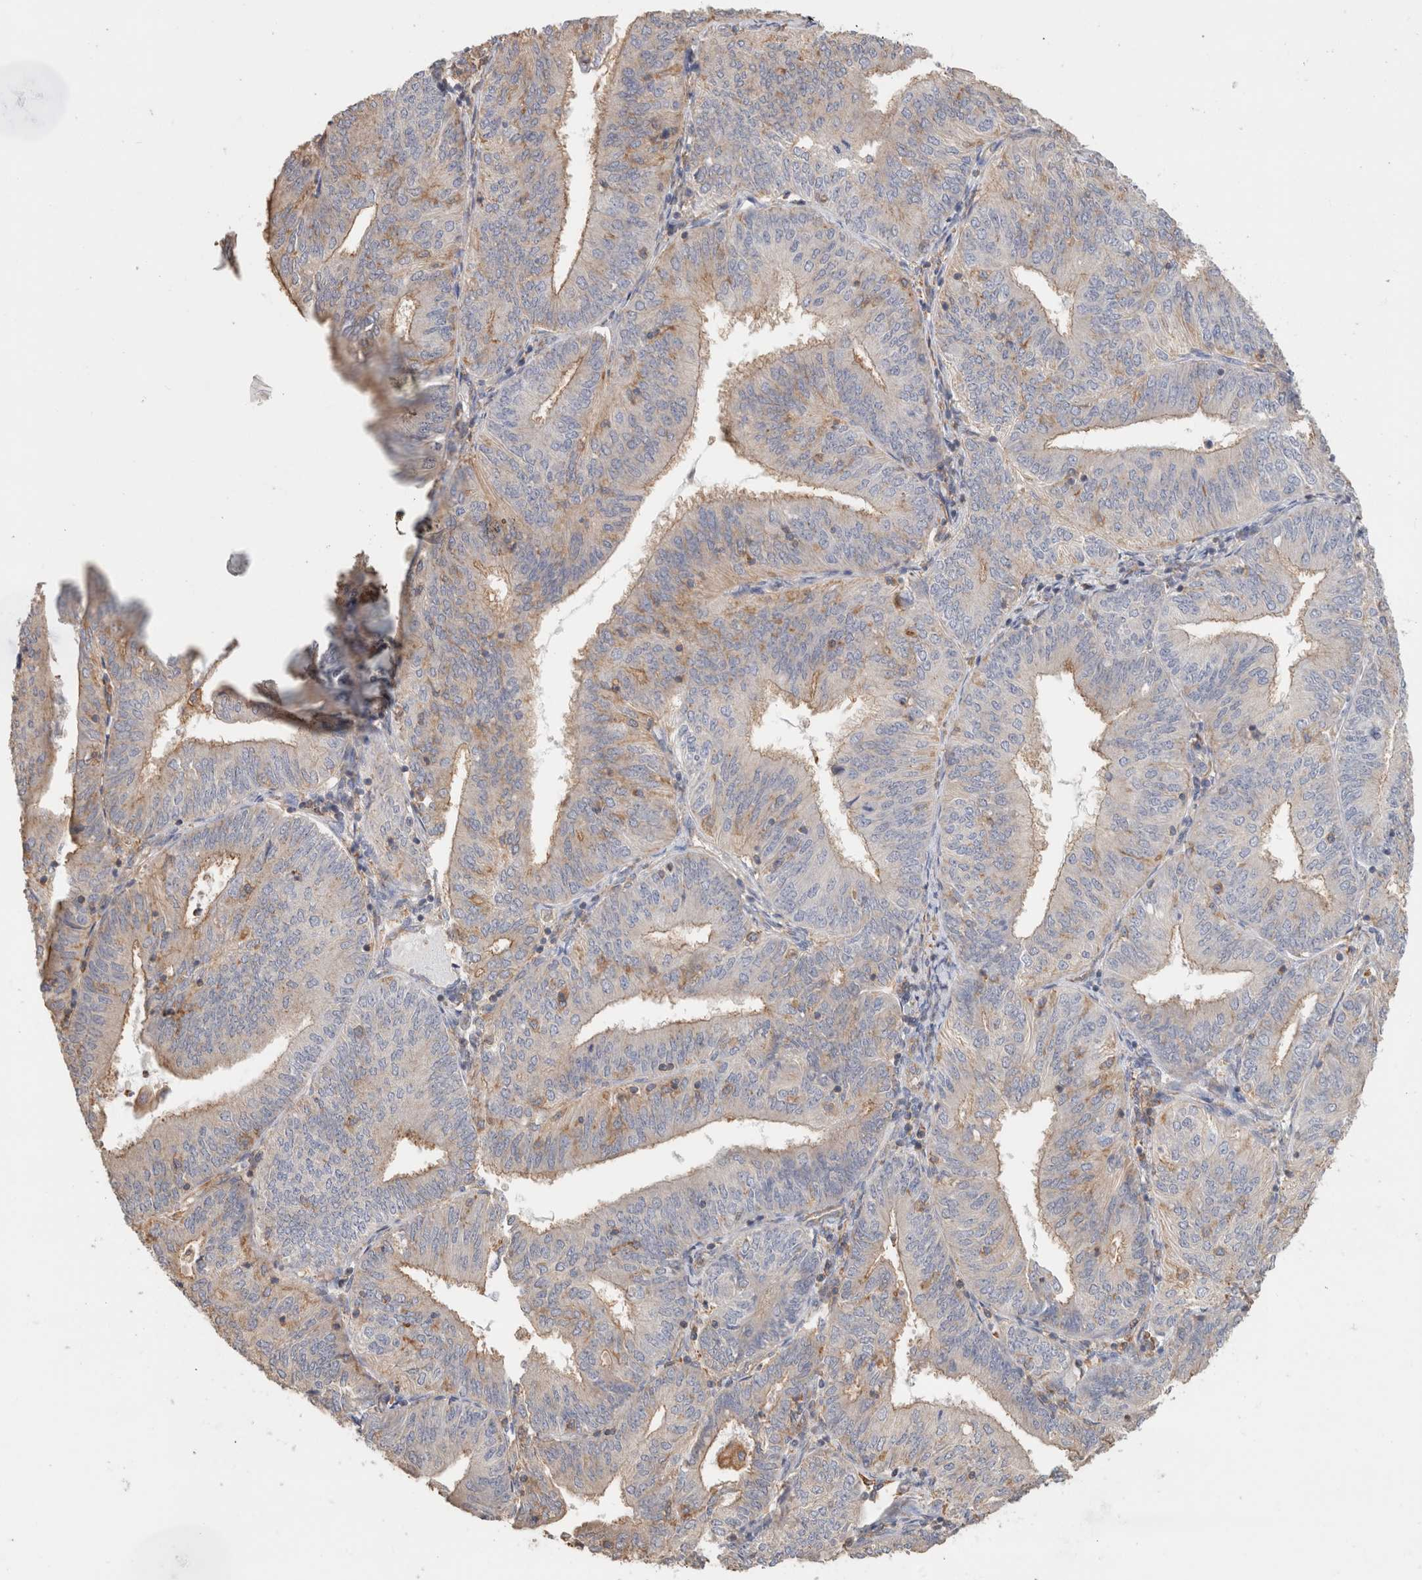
{"staining": {"intensity": "weak", "quantity": "25%-75%", "location": "cytoplasmic/membranous"}, "tissue": "endometrial cancer", "cell_type": "Tumor cells", "image_type": "cancer", "snomed": [{"axis": "morphology", "description": "Adenocarcinoma, NOS"}, {"axis": "topography", "description": "Endometrium"}], "caption": "A low amount of weak cytoplasmic/membranous positivity is appreciated in about 25%-75% of tumor cells in endometrial cancer tissue.", "gene": "CFAP418", "patient": {"sex": "female", "age": 58}}